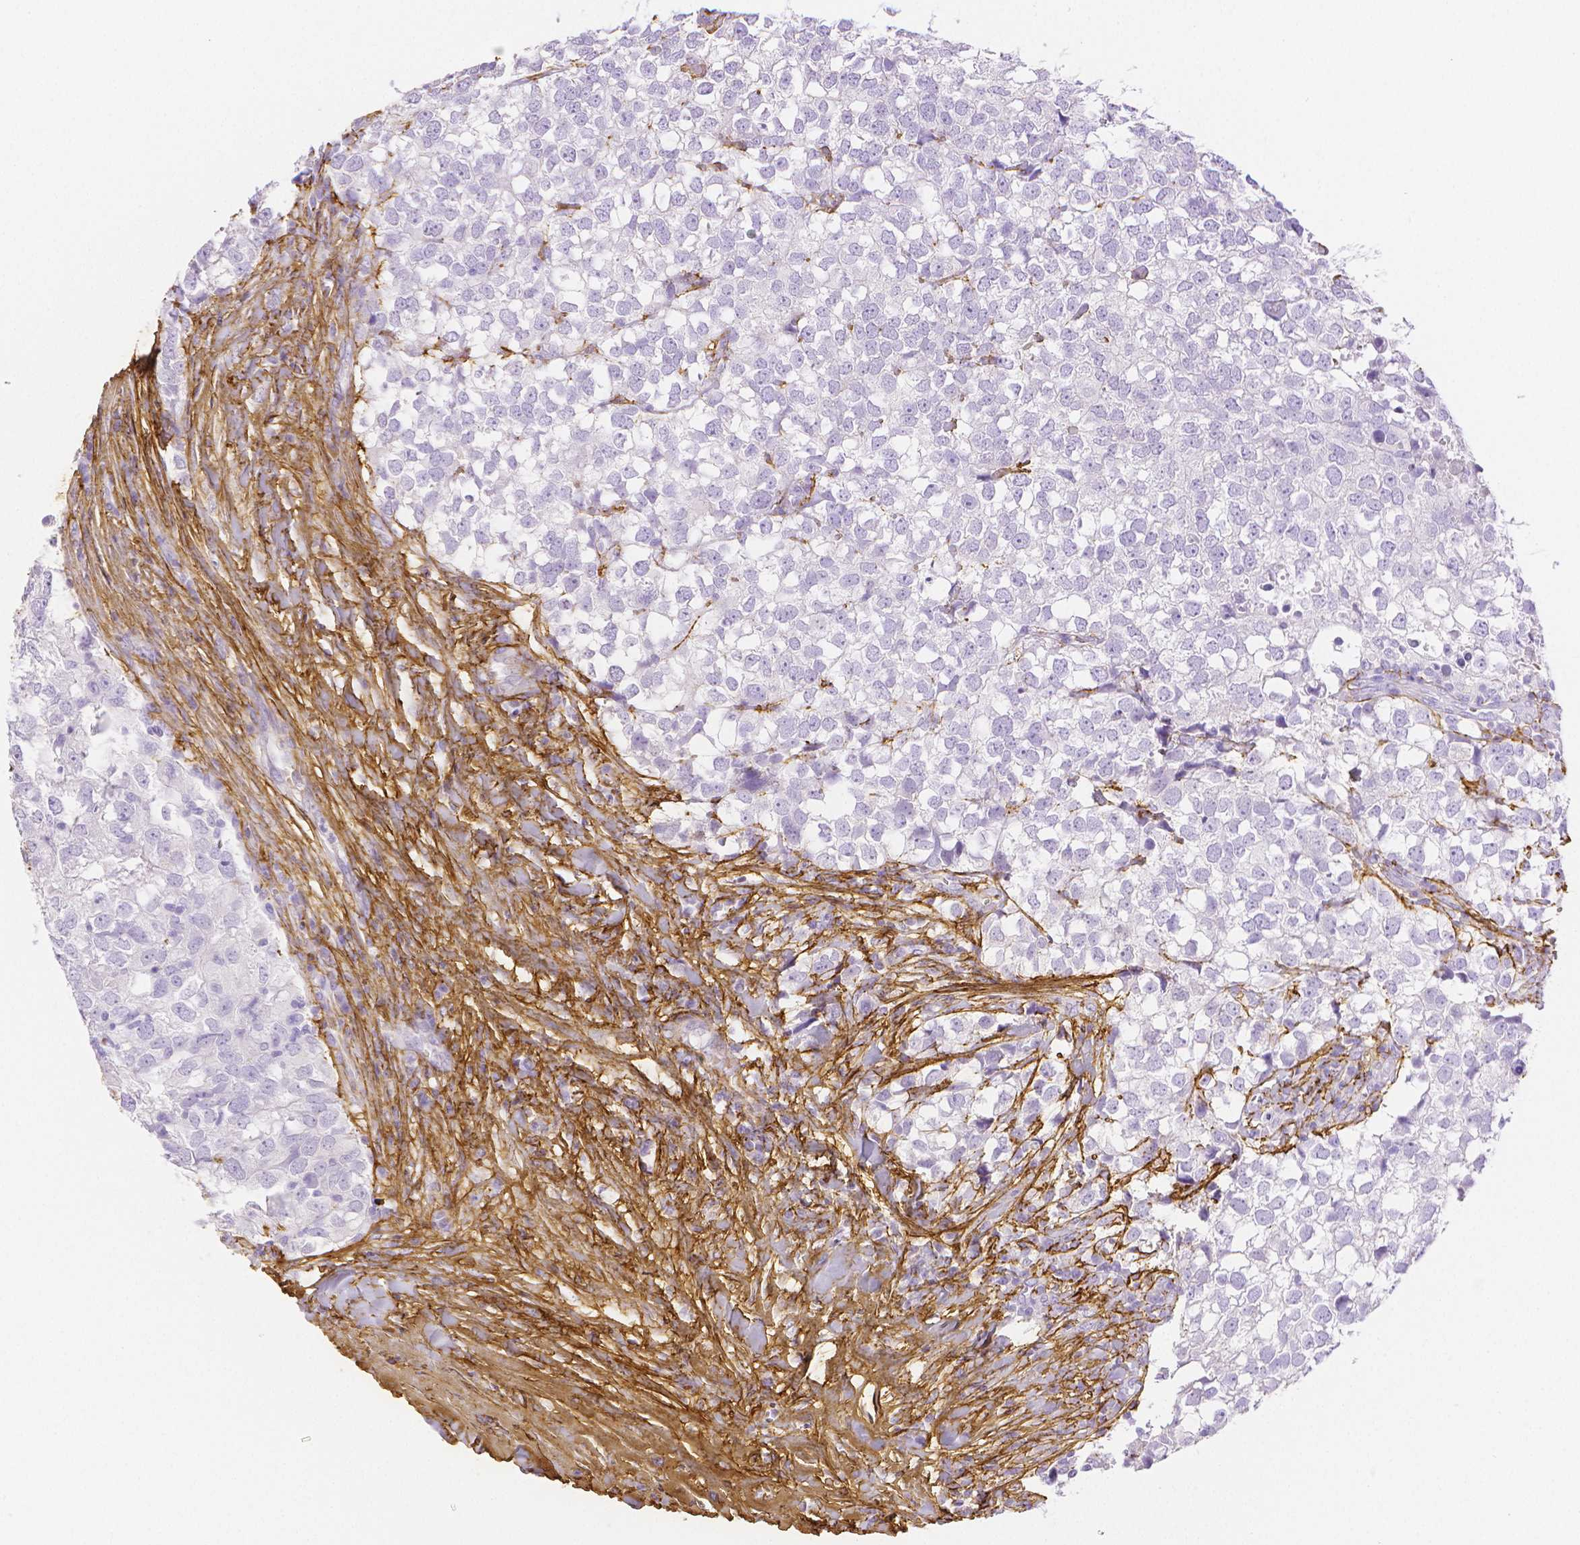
{"staining": {"intensity": "negative", "quantity": "none", "location": "none"}, "tissue": "breast cancer", "cell_type": "Tumor cells", "image_type": "cancer", "snomed": [{"axis": "morphology", "description": "Duct carcinoma"}, {"axis": "topography", "description": "Breast"}], "caption": "IHC histopathology image of neoplastic tissue: human breast invasive ductal carcinoma stained with DAB (3,3'-diaminobenzidine) demonstrates no significant protein expression in tumor cells.", "gene": "FBN1", "patient": {"sex": "female", "age": 30}}